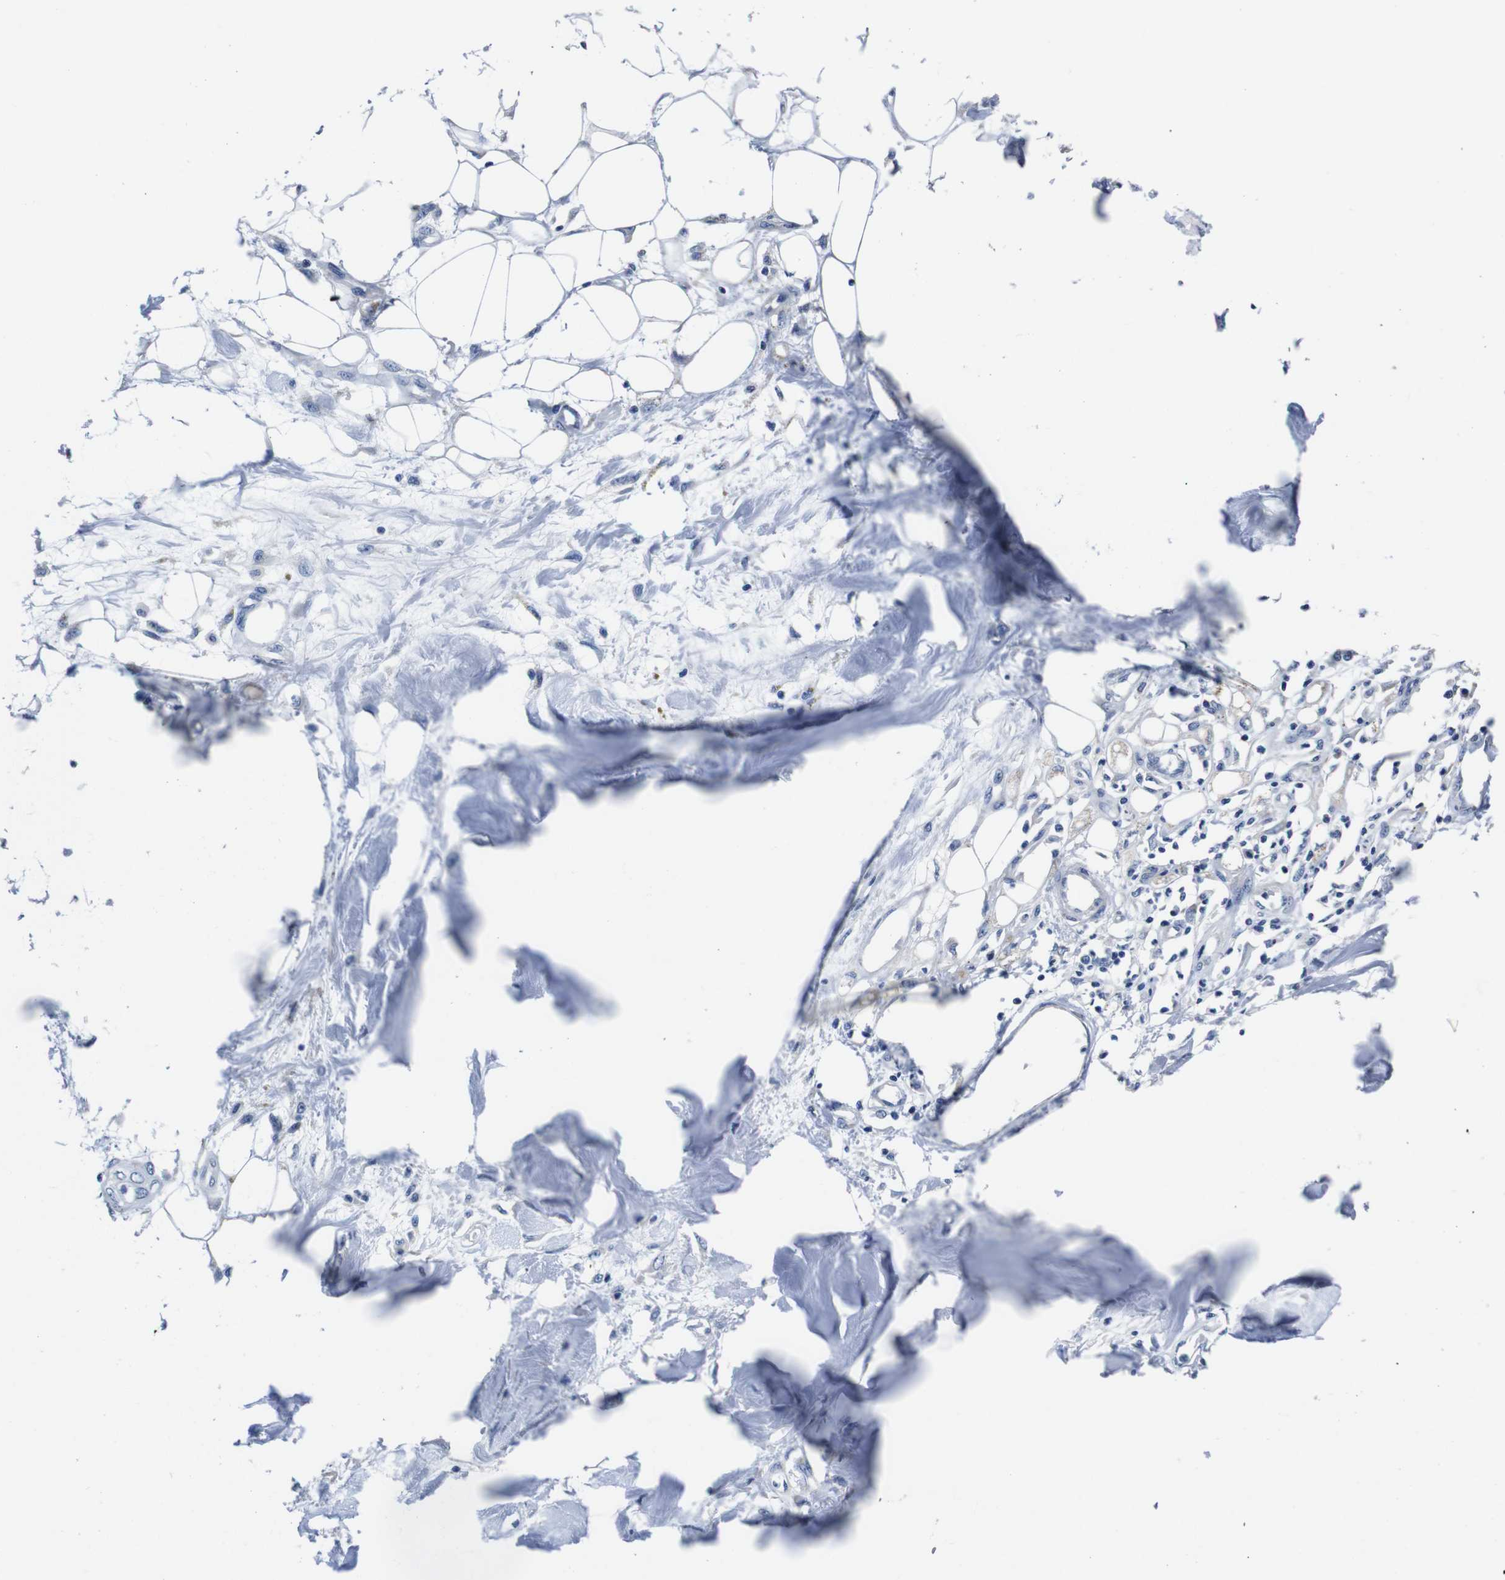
{"staining": {"intensity": "negative", "quantity": "none", "location": "none"}, "tissue": "adipose tissue", "cell_type": "Adipocytes", "image_type": "normal", "snomed": [{"axis": "morphology", "description": "Normal tissue, NOS"}, {"axis": "morphology", "description": "Squamous cell carcinoma, NOS"}, {"axis": "topography", "description": "Skin"}, {"axis": "topography", "description": "Peripheral nerve tissue"}], "caption": "Adipocytes show no significant protein staining in benign adipose tissue. (DAB (3,3'-diaminobenzidine) immunohistochemistry (IHC) visualized using brightfield microscopy, high magnification).", "gene": "SNX19", "patient": {"sex": "male", "age": 83}}